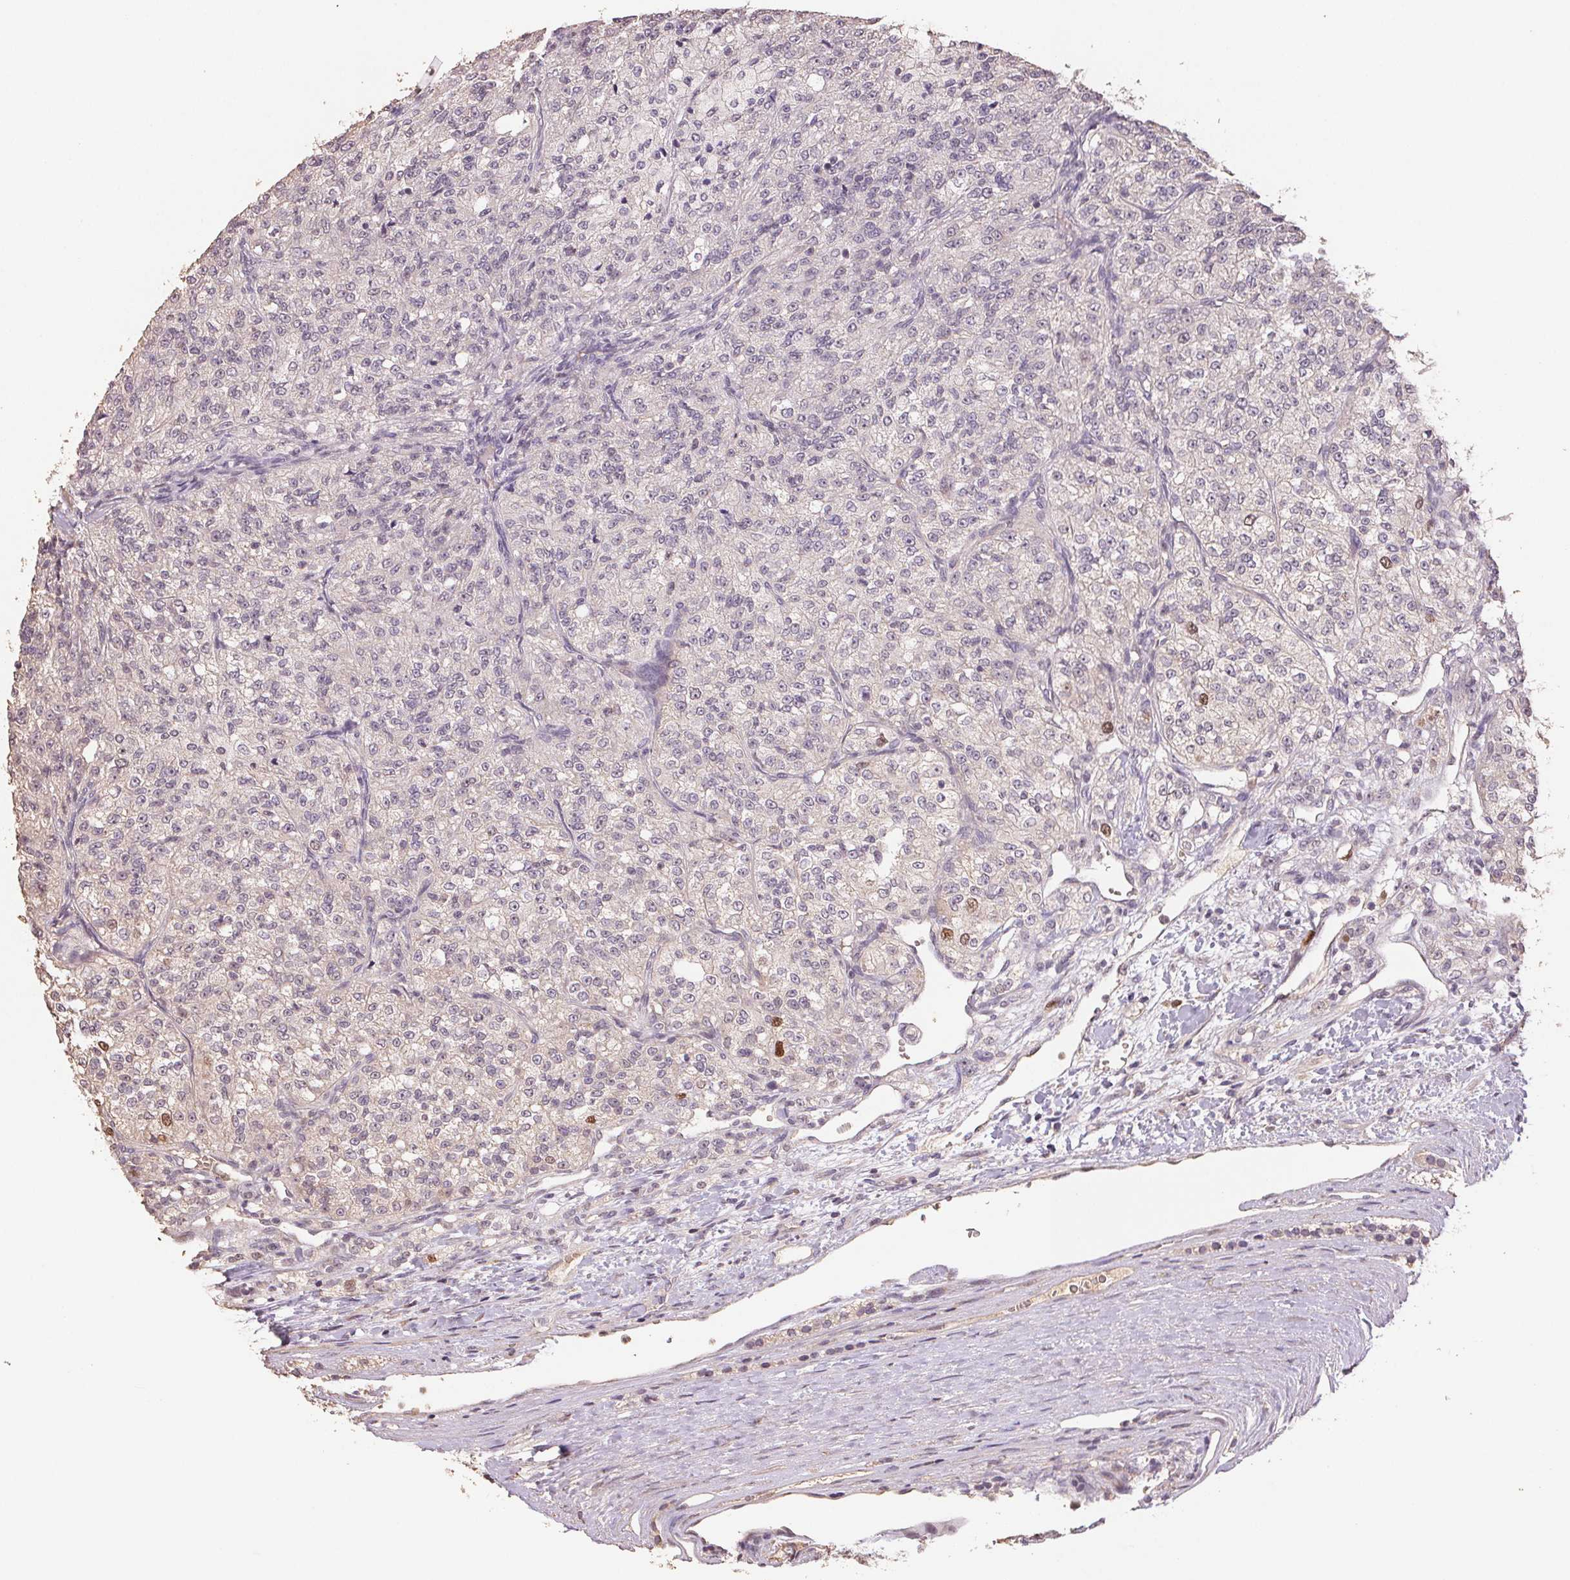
{"staining": {"intensity": "strong", "quantity": "<25%", "location": "nuclear"}, "tissue": "renal cancer", "cell_type": "Tumor cells", "image_type": "cancer", "snomed": [{"axis": "morphology", "description": "Adenocarcinoma, NOS"}, {"axis": "topography", "description": "Kidney"}], "caption": "Strong nuclear protein positivity is seen in approximately <25% of tumor cells in renal cancer (adenocarcinoma).", "gene": "CENPF", "patient": {"sex": "female", "age": 63}}